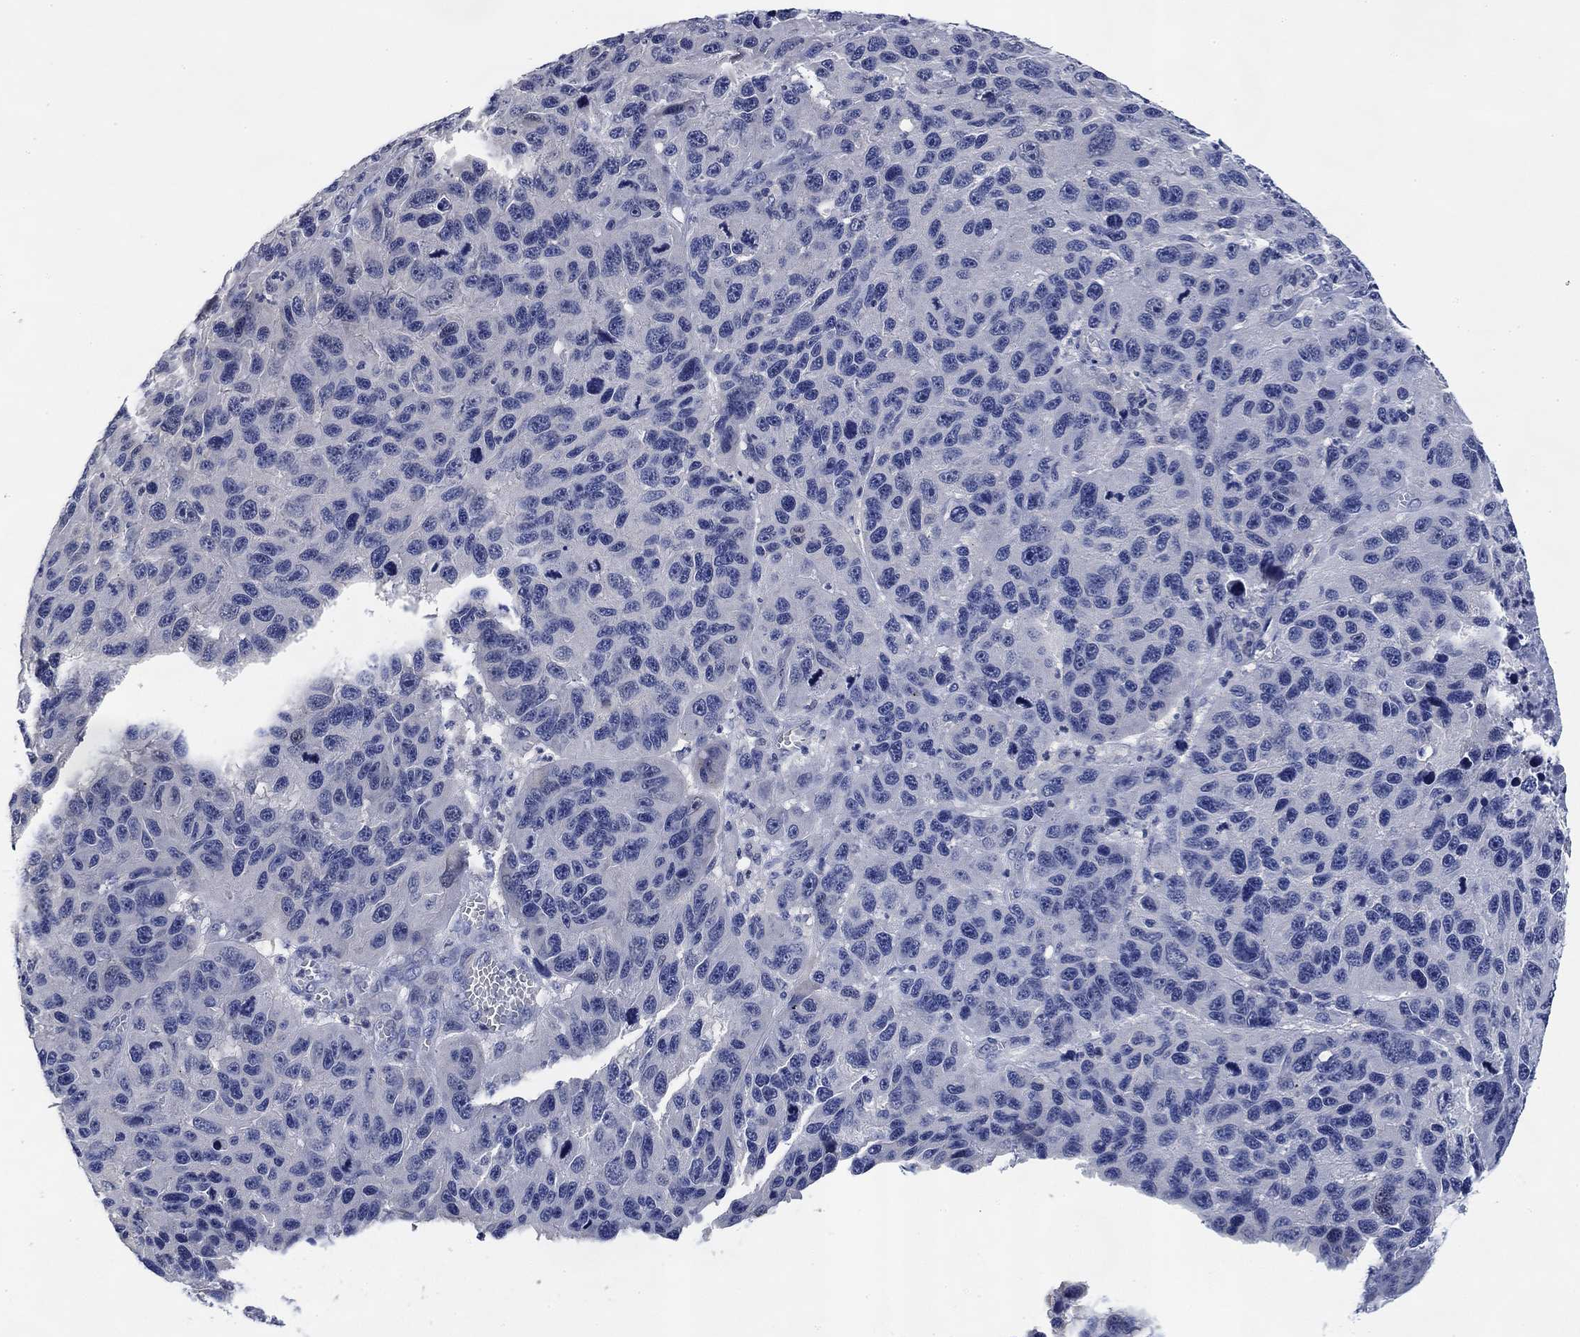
{"staining": {"intensity": "negative", "quantity": "none", "location": "none"}, "tissue": "melanoma", "cell_type": "Tumor cells", "image_type": "cancer", "snomed": [{"axis": "morphology", "description": "Malignant melanoma, NOS"}, {"axis": "topography", "description": "Skin"}], "caption": "Photomicrograph shows no significant protein positivity in tumor cells of melanoma.", "gene": "DAZL", "patient": {"sex": "male", "age": 53}}